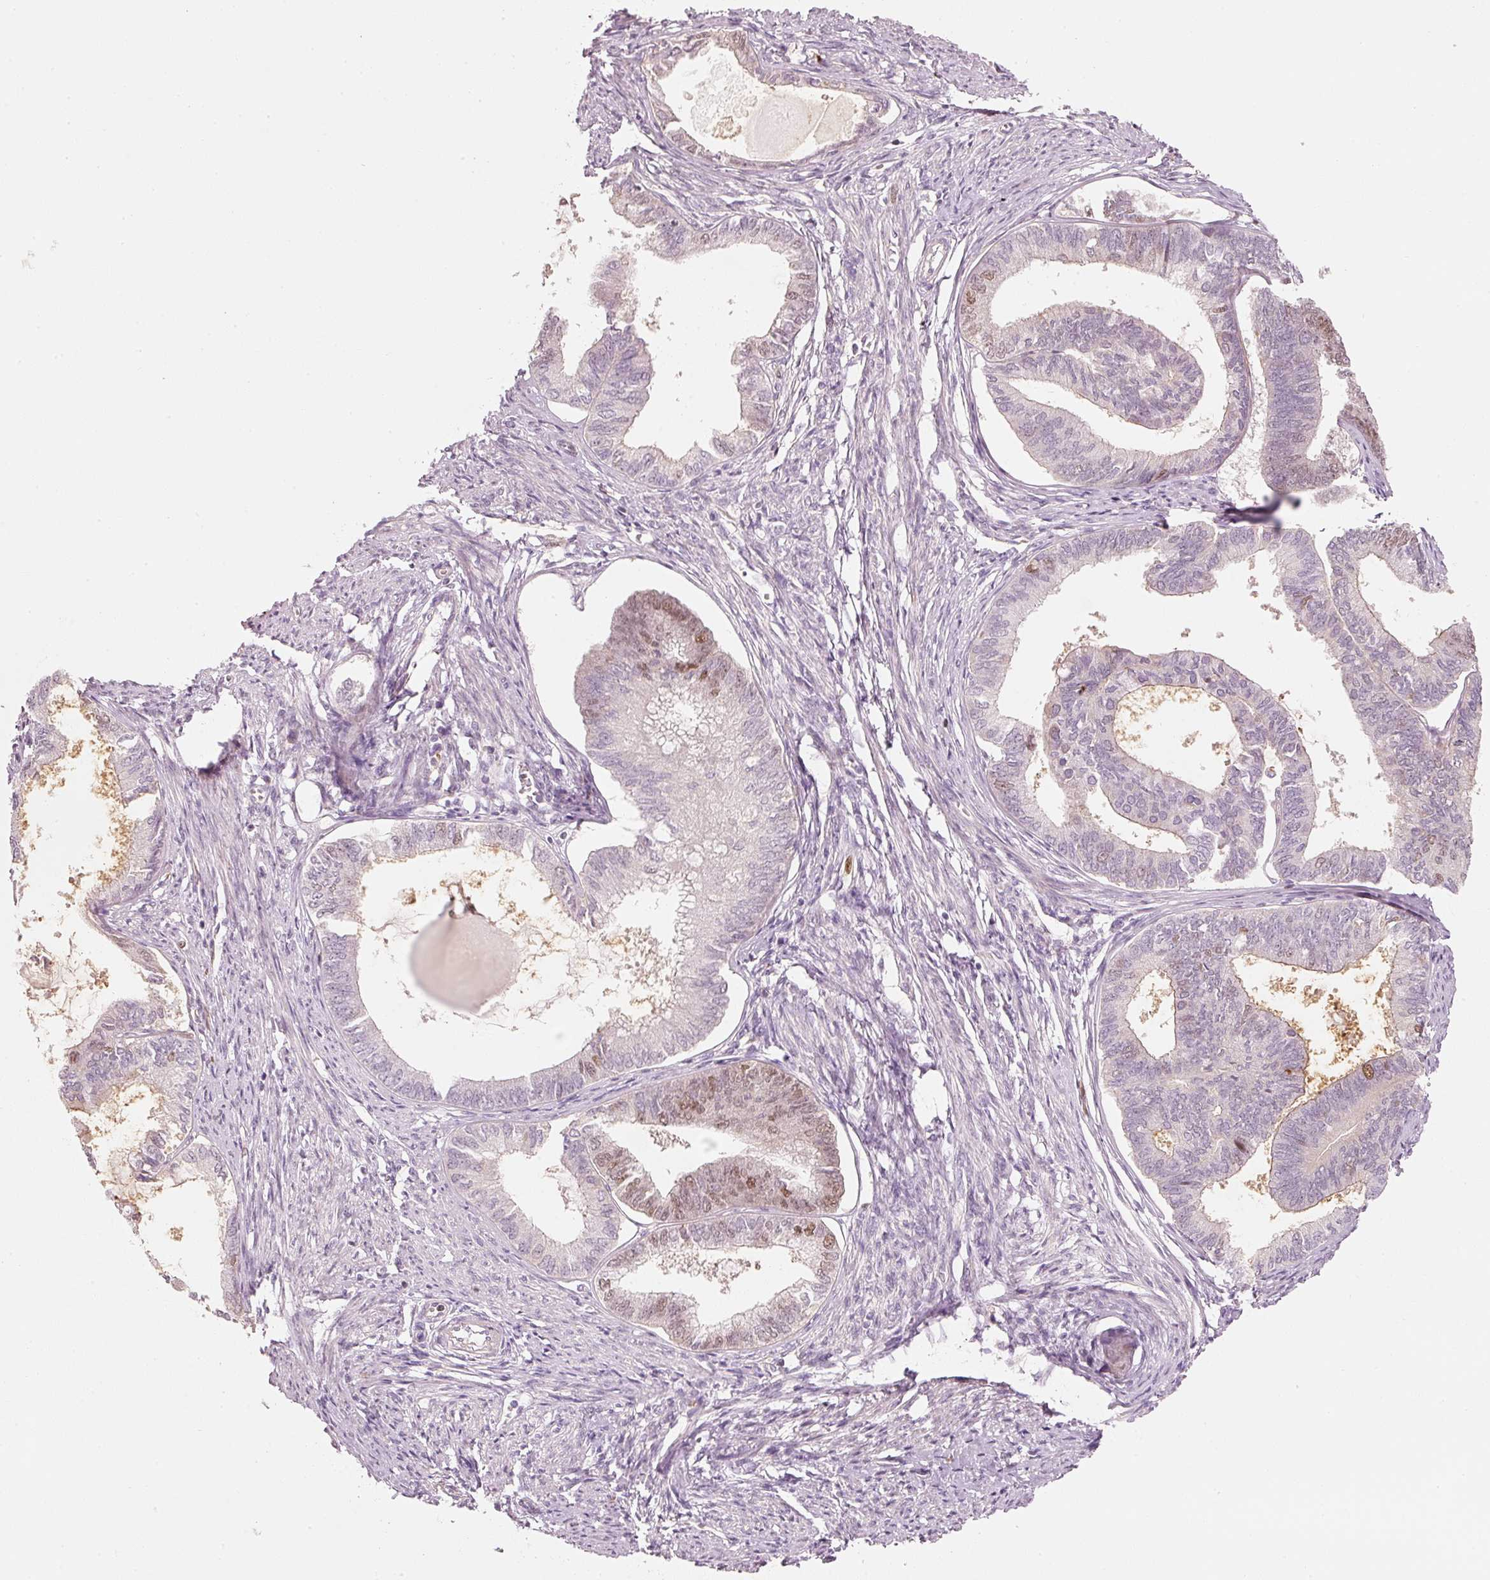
{"staining": {"intensity": "moderate", "quantity": "<25%", "location": "nuclear"}, "tissue": "endometrial cancer", "cell_type": "Tumor cells", "image_type": "cancer", "snomed": [{"axis": "morphology", "description": "Adenocarcinoma, NOS"}, {"axis": "topography", "description": "Endometrium"}], "caption": "Endometrial cancer stained with a brown dye exhibits moderate nuclear positive positivity in approximately <25% of tumor cells.", "gene": "TREX2", "patient": {"sex": "female", "age": 86}}